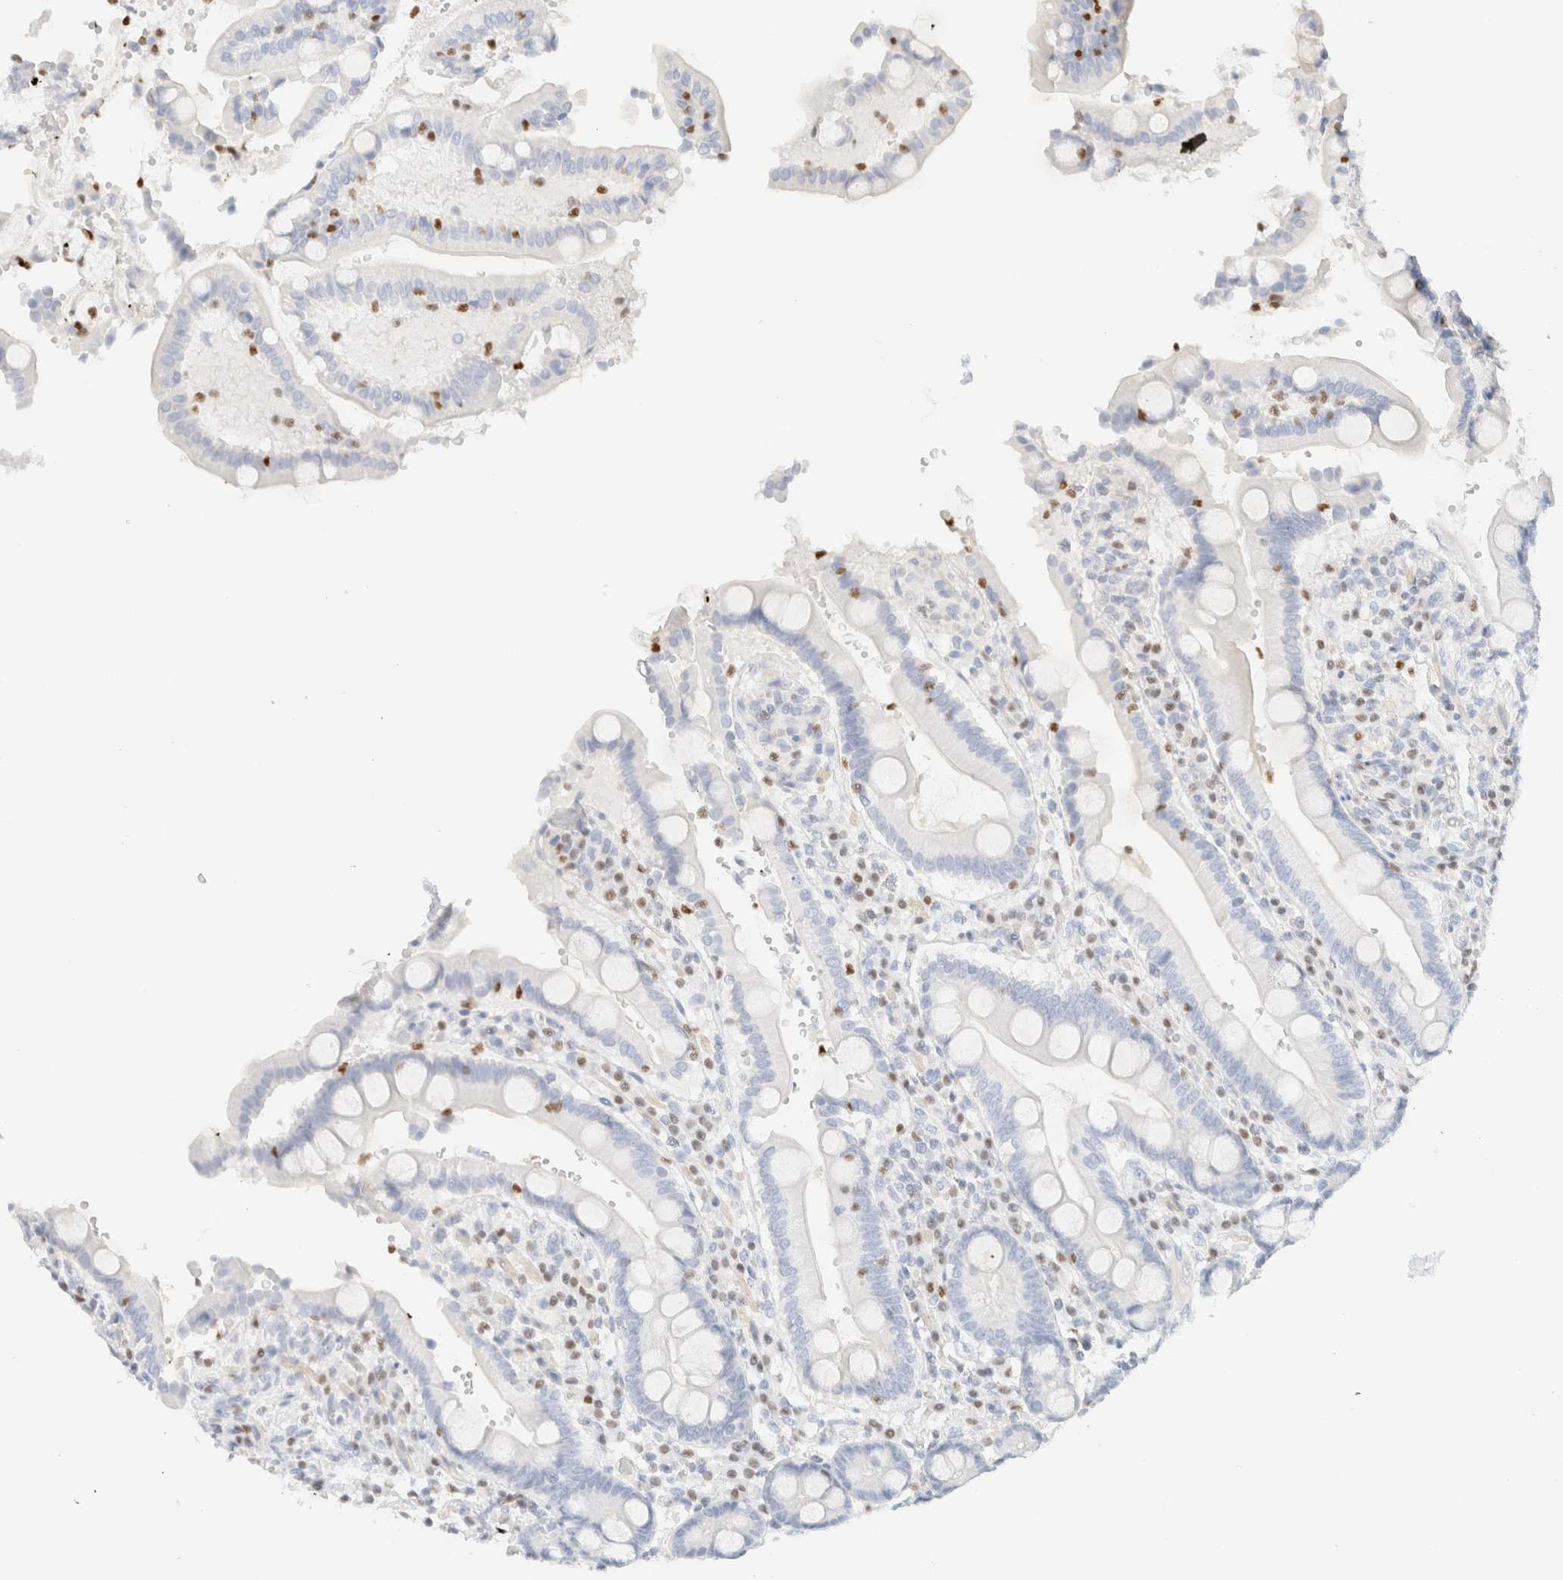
{"staining": {"intensity": "negative", "quantity": "none", "location": "none"}, "tissue": "duodenum", "cell_type": "Glandular cells", "image_type": "normal", "snomed": [{"axis": "morphology", "description": "Normal tissue, NOS"}, {"axis": "topography", "description": "Small intestine, NOS"}], "caption": "High power microscopy micrograph of an immunohistochemistry image of unremarkable duodenum, revealing no significant positivity in glandular cells.", "gene": "IKZF3", "patient": {"sex": "female", "age": 71}}